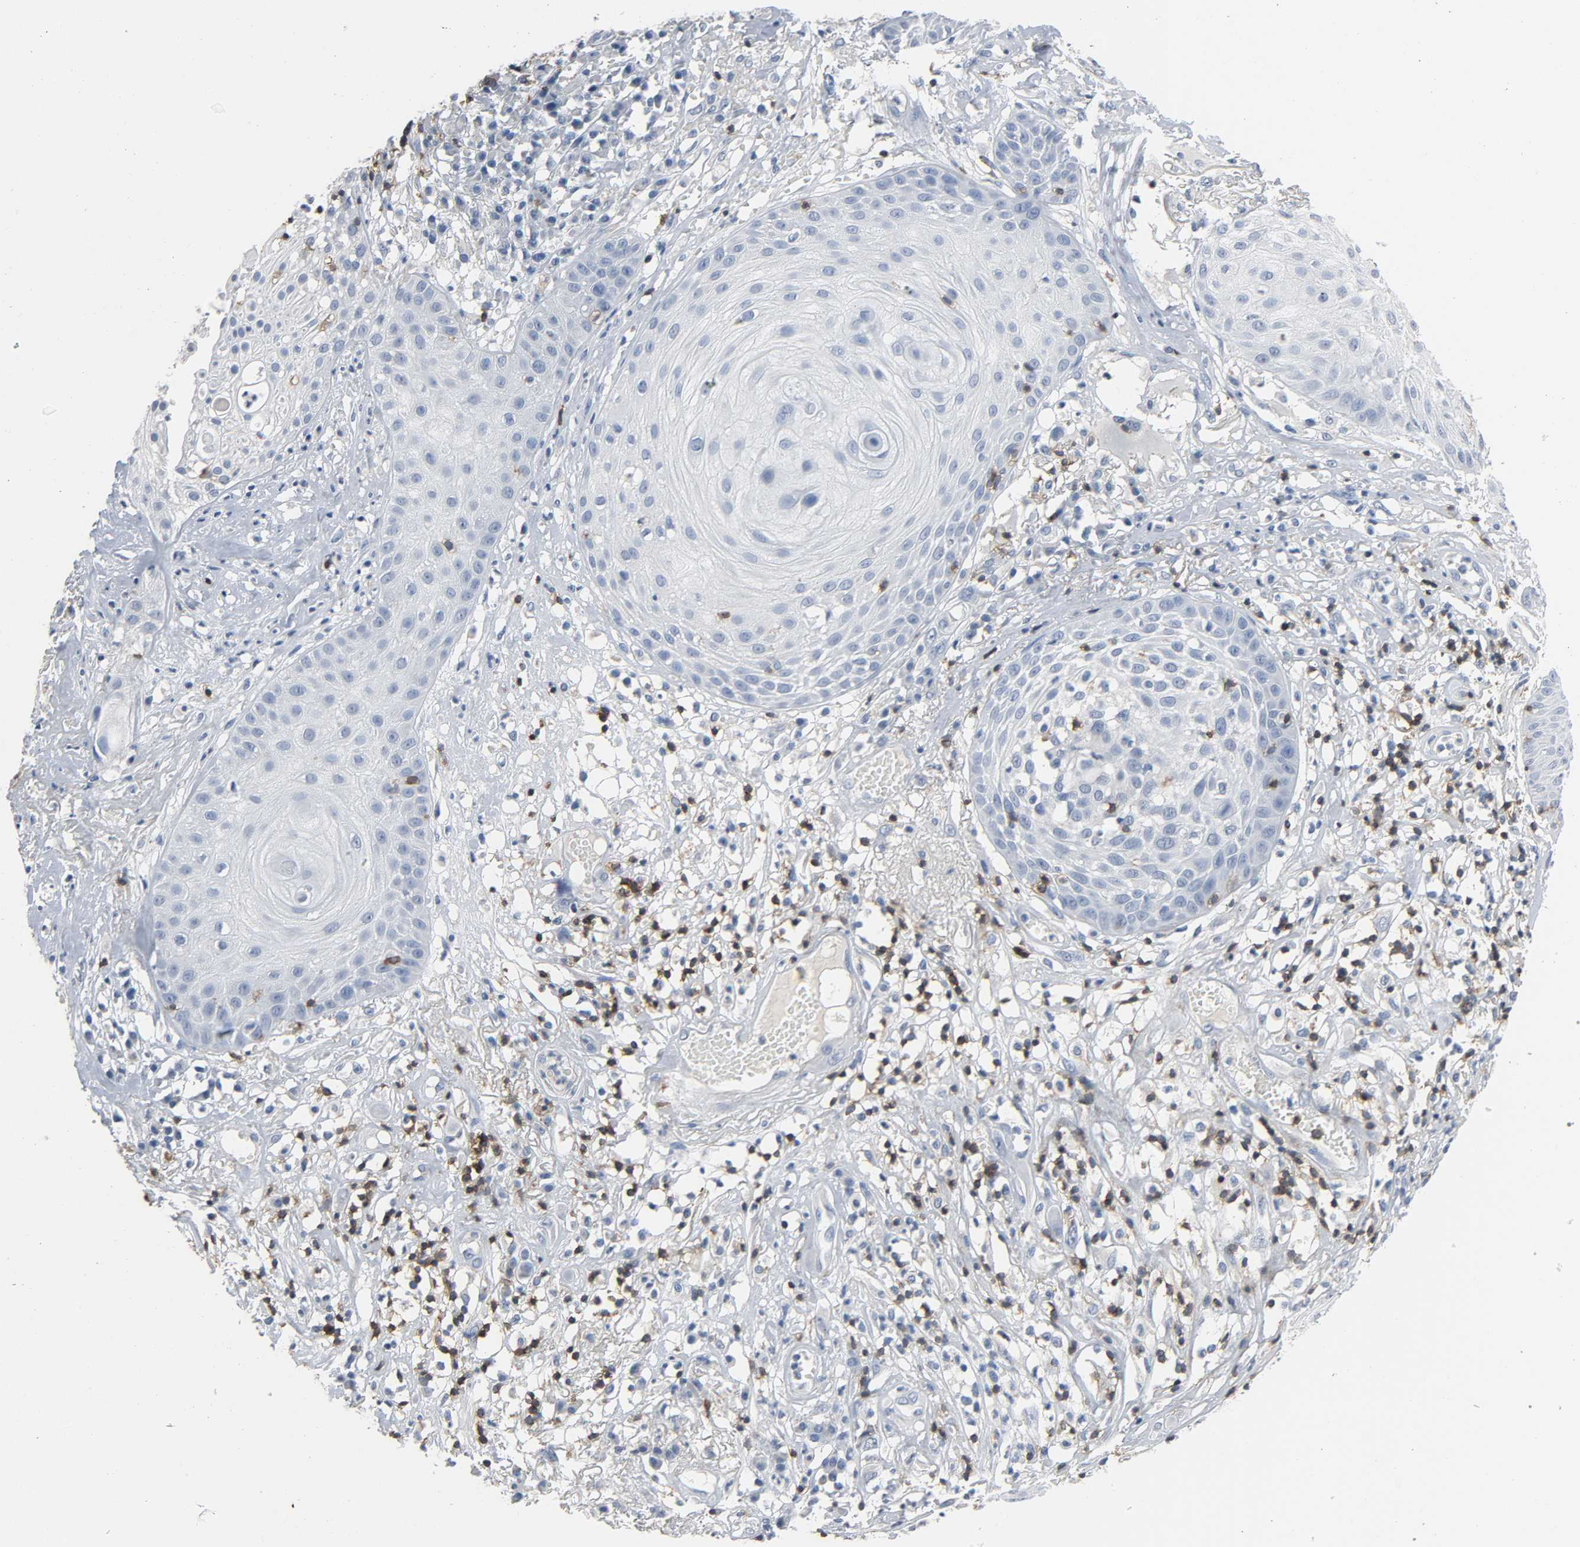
{"staining": {"intensity": "negative", "quantity": "none", "location": "none"}, "tissue": "skin cancer", "cell_type": "Tumor cells", "image_type": "cancer", "snomed": [{"axis": "morphology", "description": "Squamous cell carcinoma, NOS"}, {"axis": "topography", "description": "Skin"}], "caption": "Immunohistochemical staining of skin cancer demonstrates no significant positivity in tumor cells.", "gene": "LCK", "patient": {"sex": "male", "age": 65}}